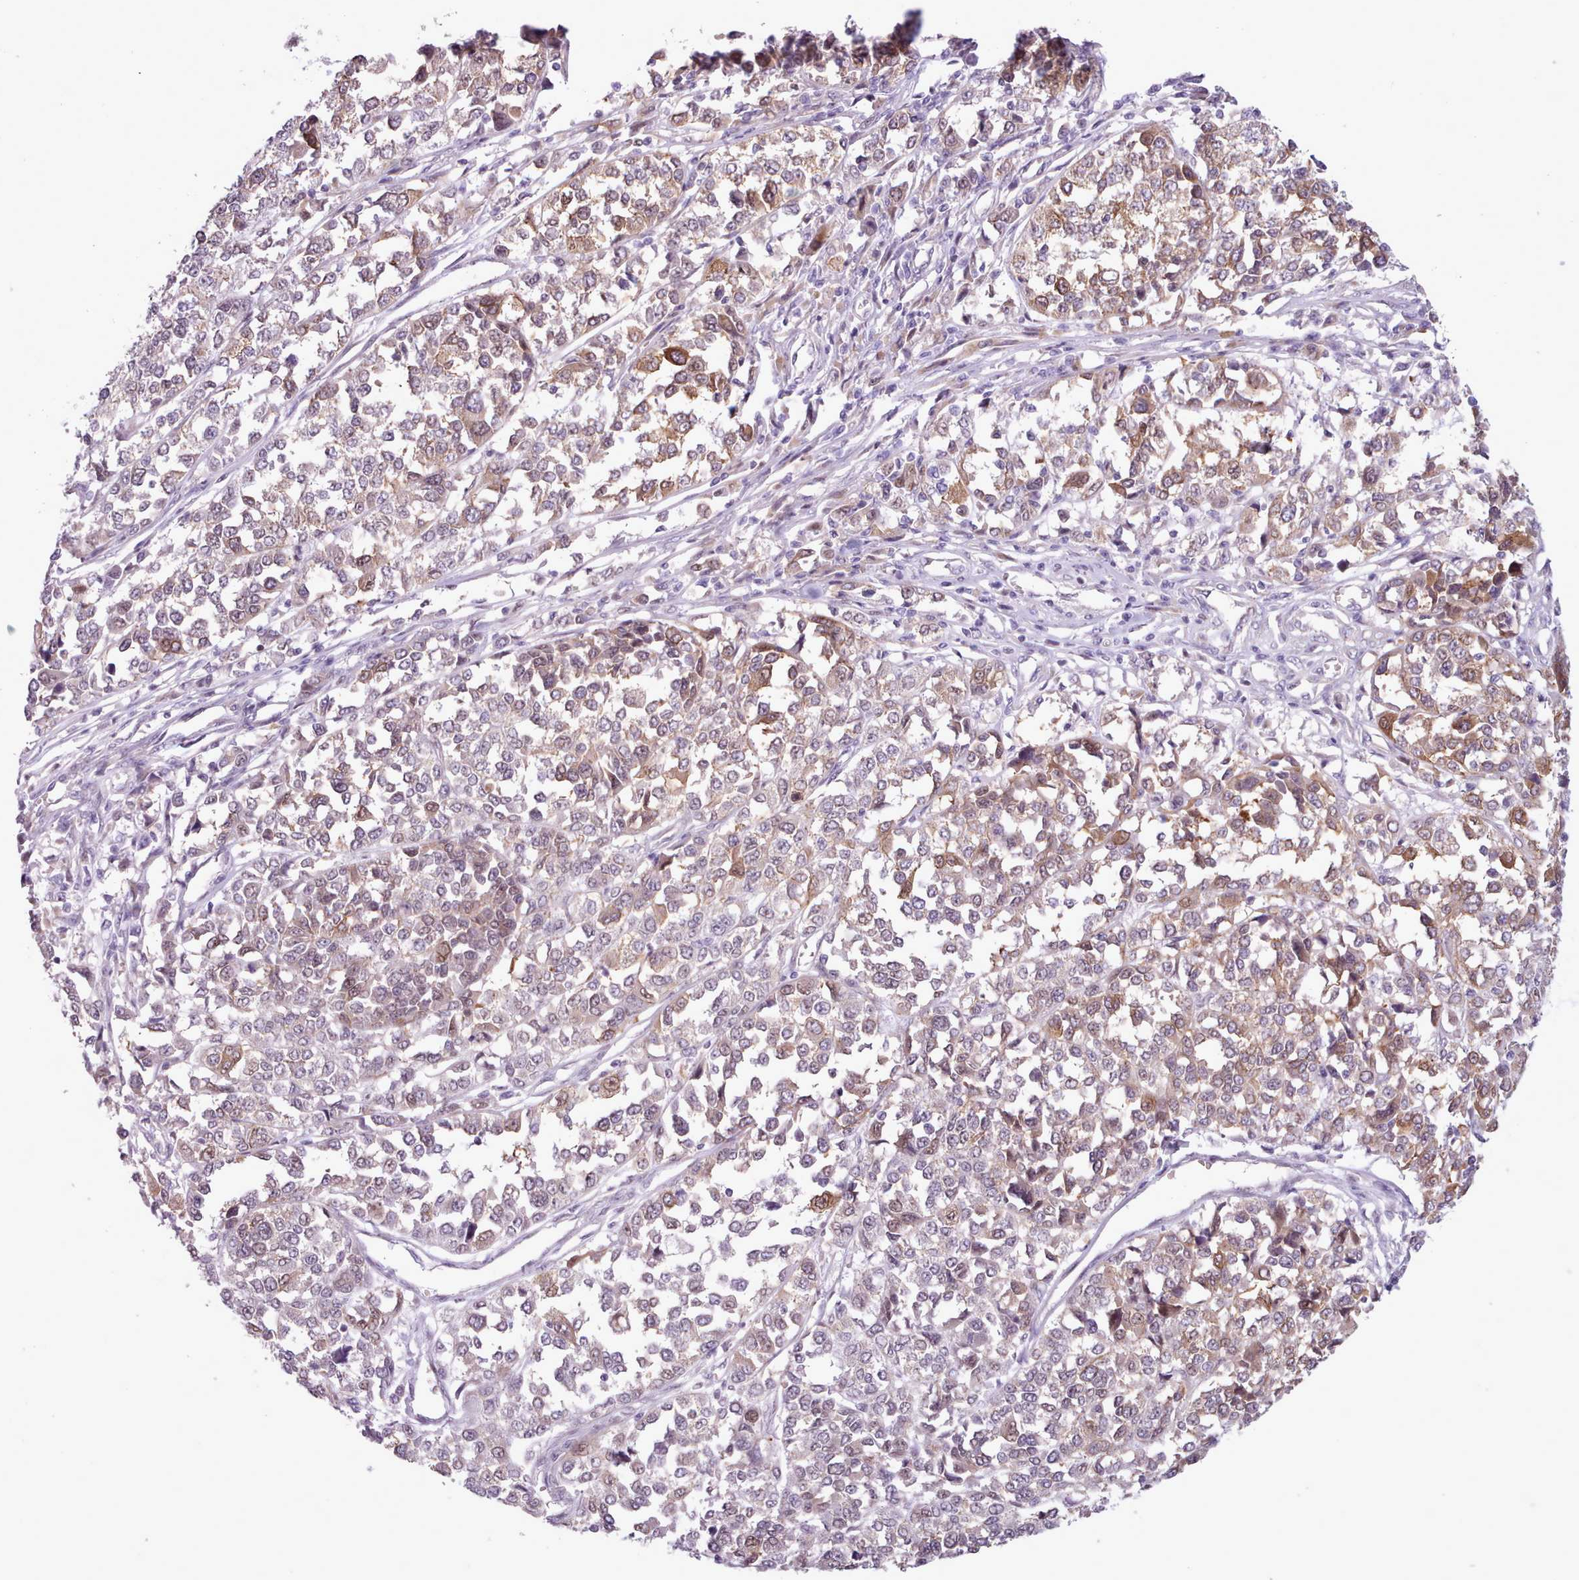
{"staining": {"intensity": "moderate", "quantity": "25%-75%", "location": "cytoplasmic/membranous"}, "tissue": "melanoma", "cell_type": "Tumor cells", "image_type": "cancer", "snomed": [{"axis": "morphology", "description": "Malignant melanoma, Metastatic site"}, {"axis": "topography", "description": "Lymph node"}], "caption": "Protein expression analysis of human melanoma reveals moderate cytoplasmic/membranous expression in about 25%-75% of tumor cells.", "gene": "SLURP1", "patient": {"sex": "male", "age": 44}}